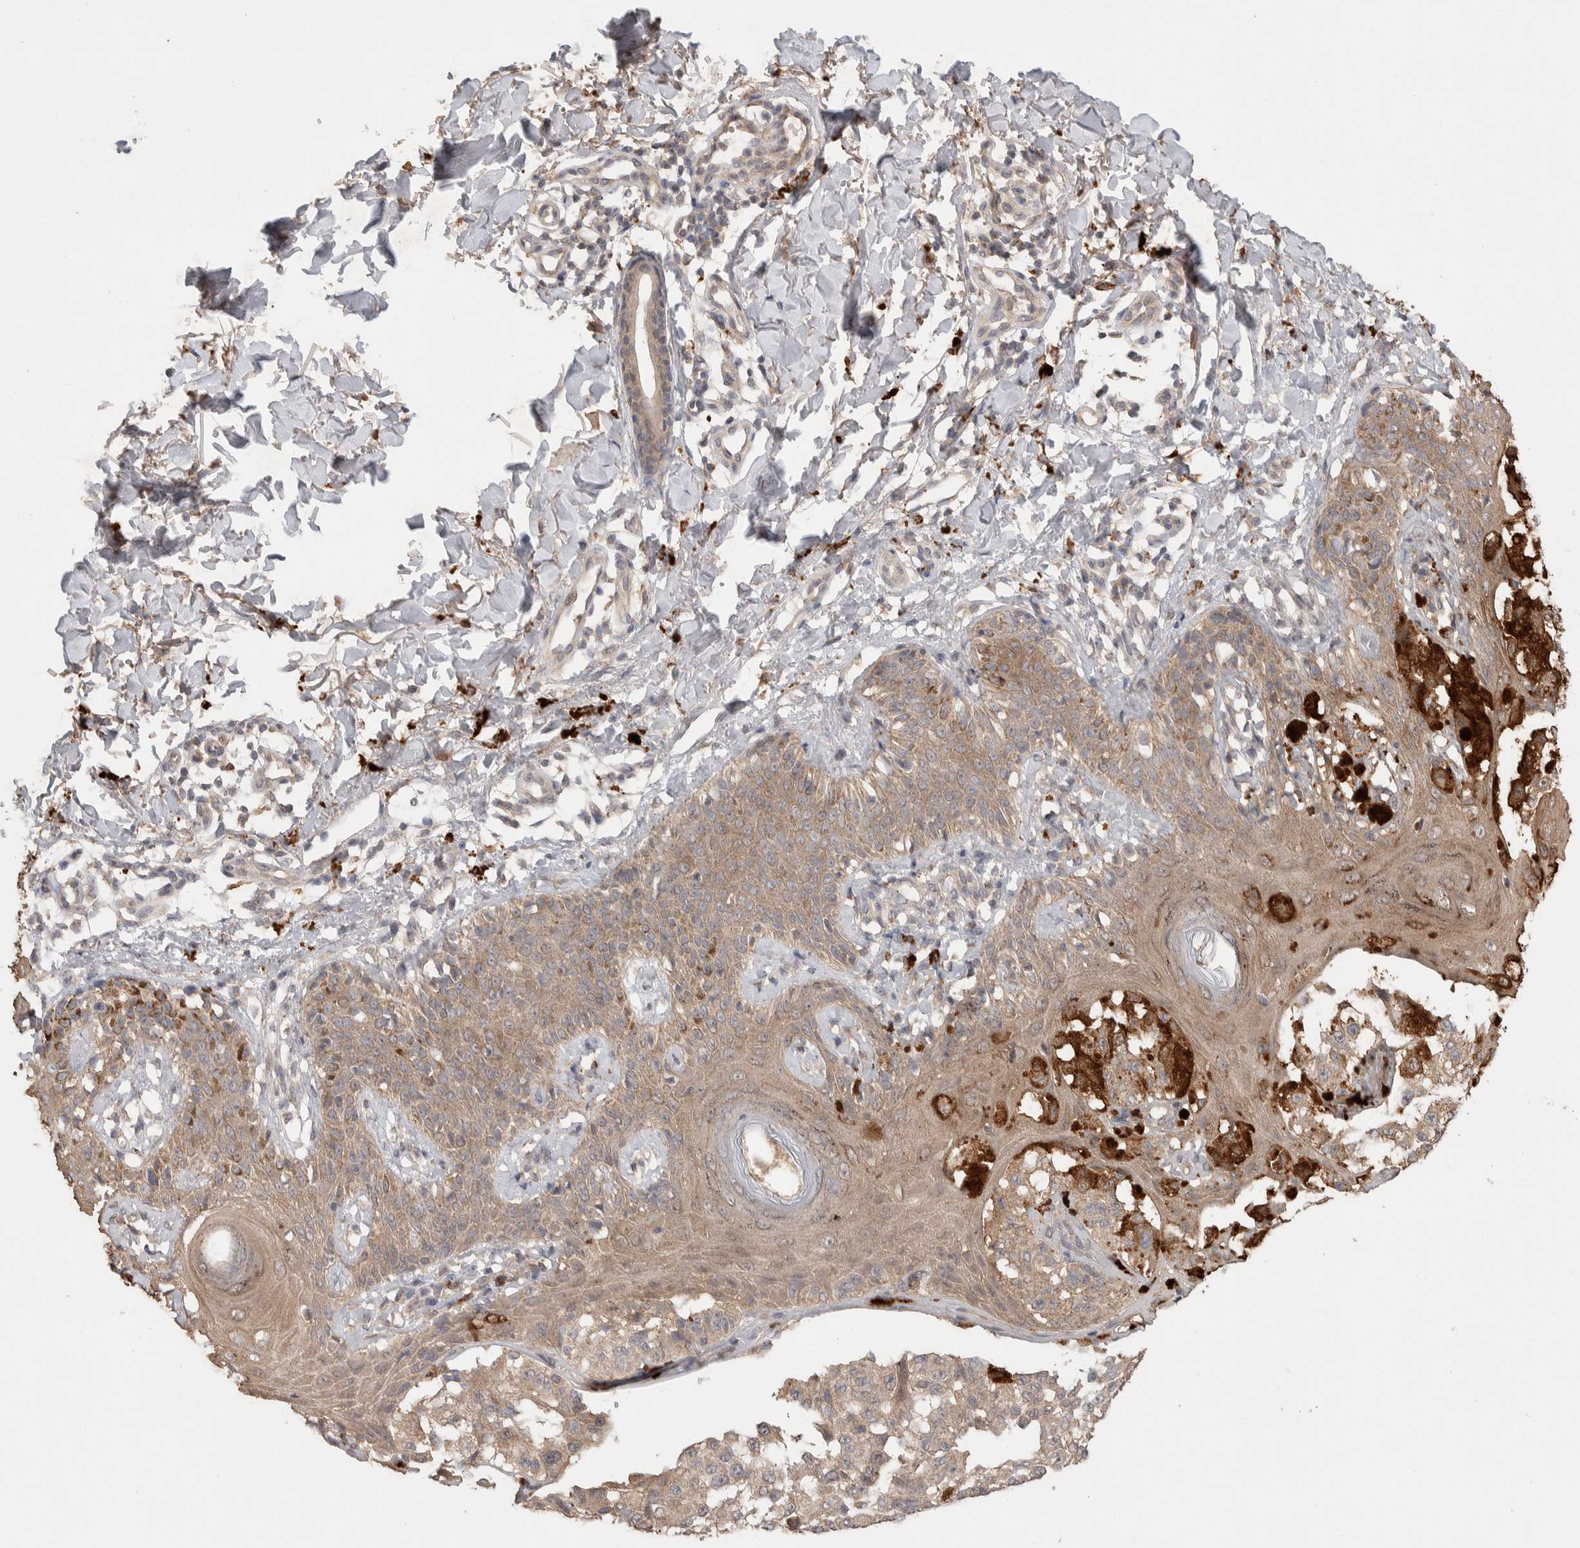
{"staining": {"intensity": "weak", "quantity": ">75%", "location": "cytoplasmic/membranous"}, "tissue": "melanoma", "cell_type": "Tumor cells", "image_type": "cancer", "snomed": [{"axis": "morphology", "description": "Malignant melanoma, NOS"}, {"axis": "topography", "description": "Skin"}], "caption": "IHC (DAB) staining of human melanoma shows weak cytoplasmic/membranous protein positivity in approximately >75% of tumor cells. (DAB = brown stain, brightfield microscopy at high magnification).", "gene": "KCNJ5", "patient": {"sex": "female", "age": 46}}